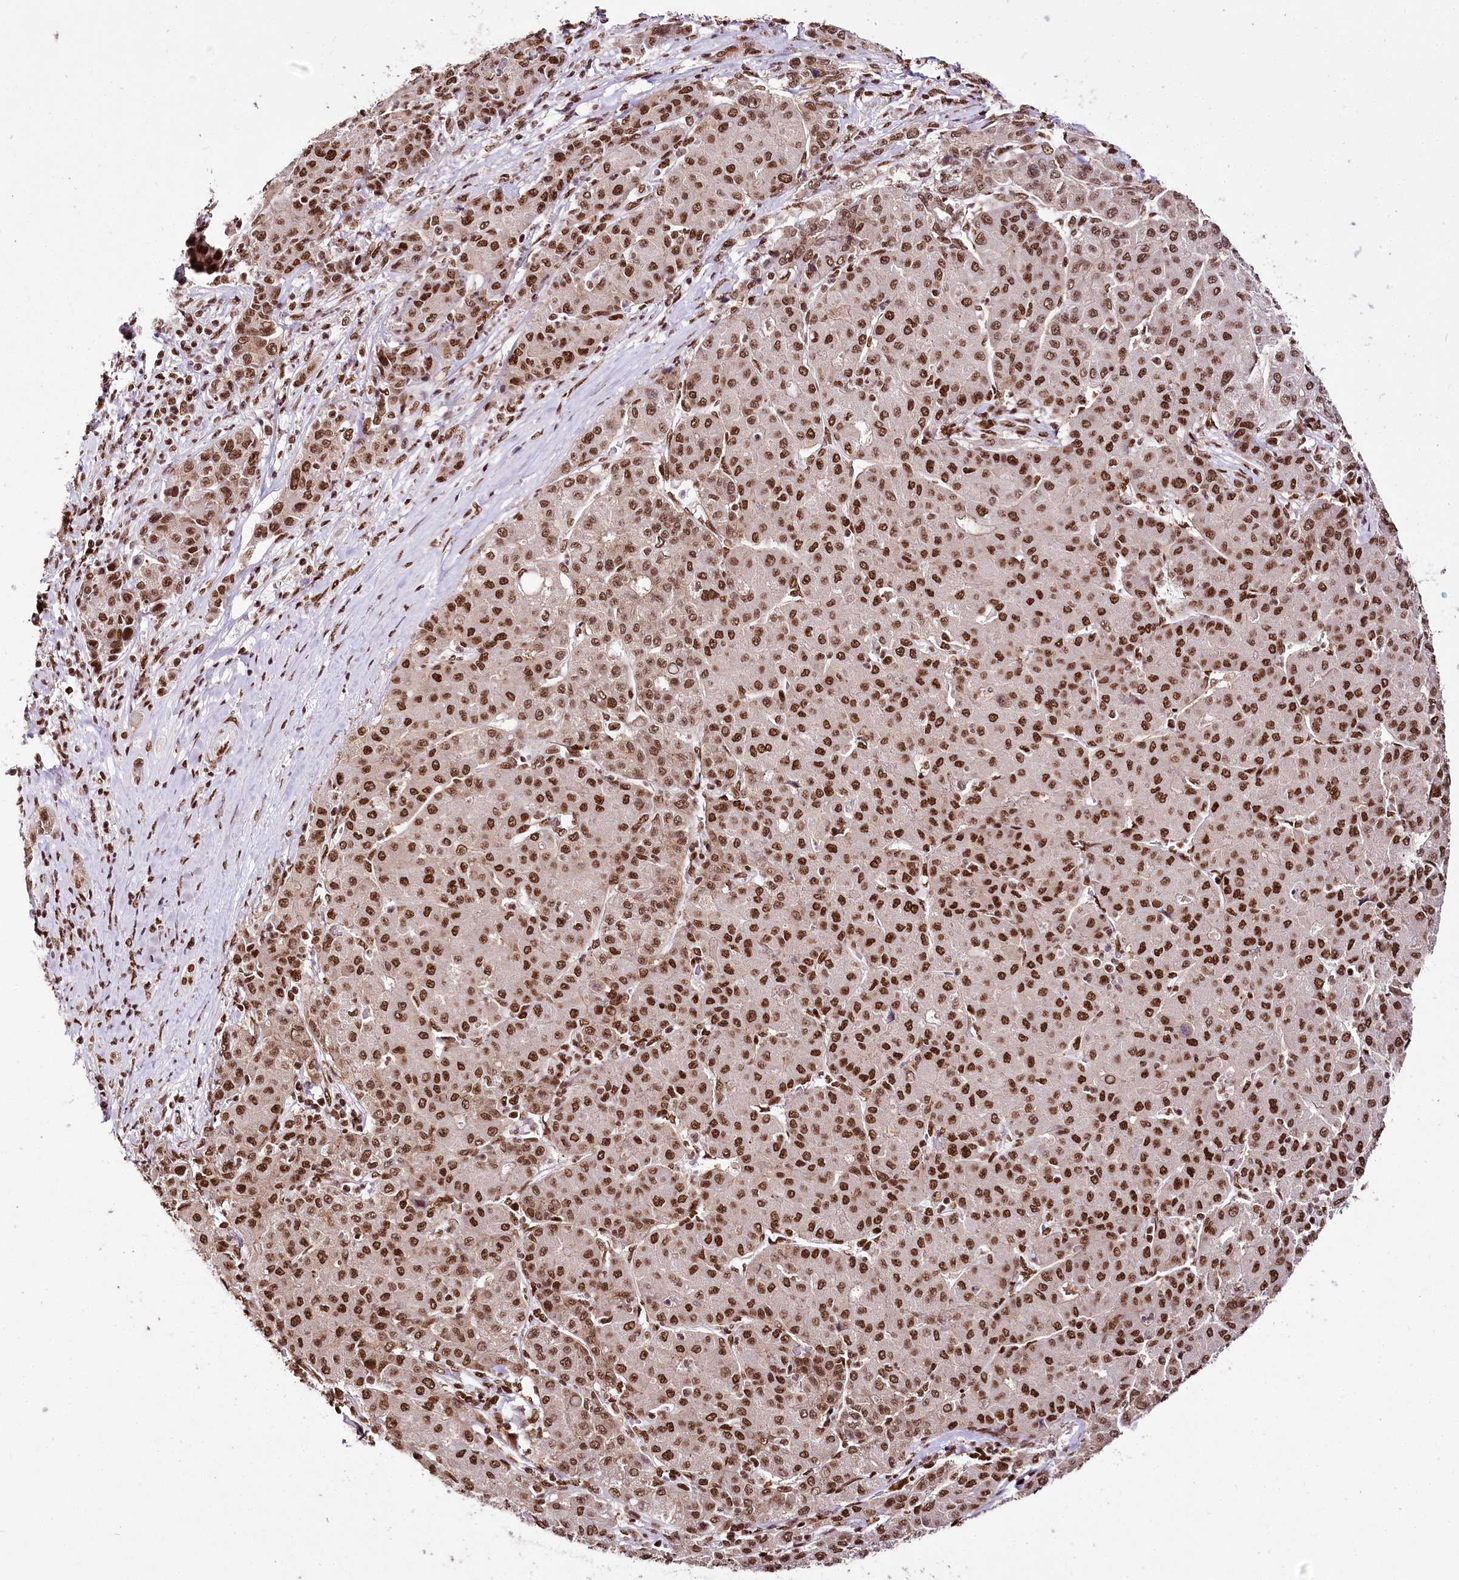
{"staining": {"intensity": "strong", "quantity": ">75%", "location": "nuclear"}, "tissue": "liver cancer", "cell_type": "Tumor cells", "image_type": "cancer", "snomed": [{"axis": "morphology", "description": "Carcinoma, Hepatocellular, NOS"}, {"axis": "topography", "description": "Liver"}], "caption": "Strong nuclear positivity for a protein is seen in approximately >75% of tumor cells of hepatocellular carcinoma (liver) using immunohistochemistry (IHC).", "gene": "SMARCE1", "patient": {"sex": "male", "age": 65}}